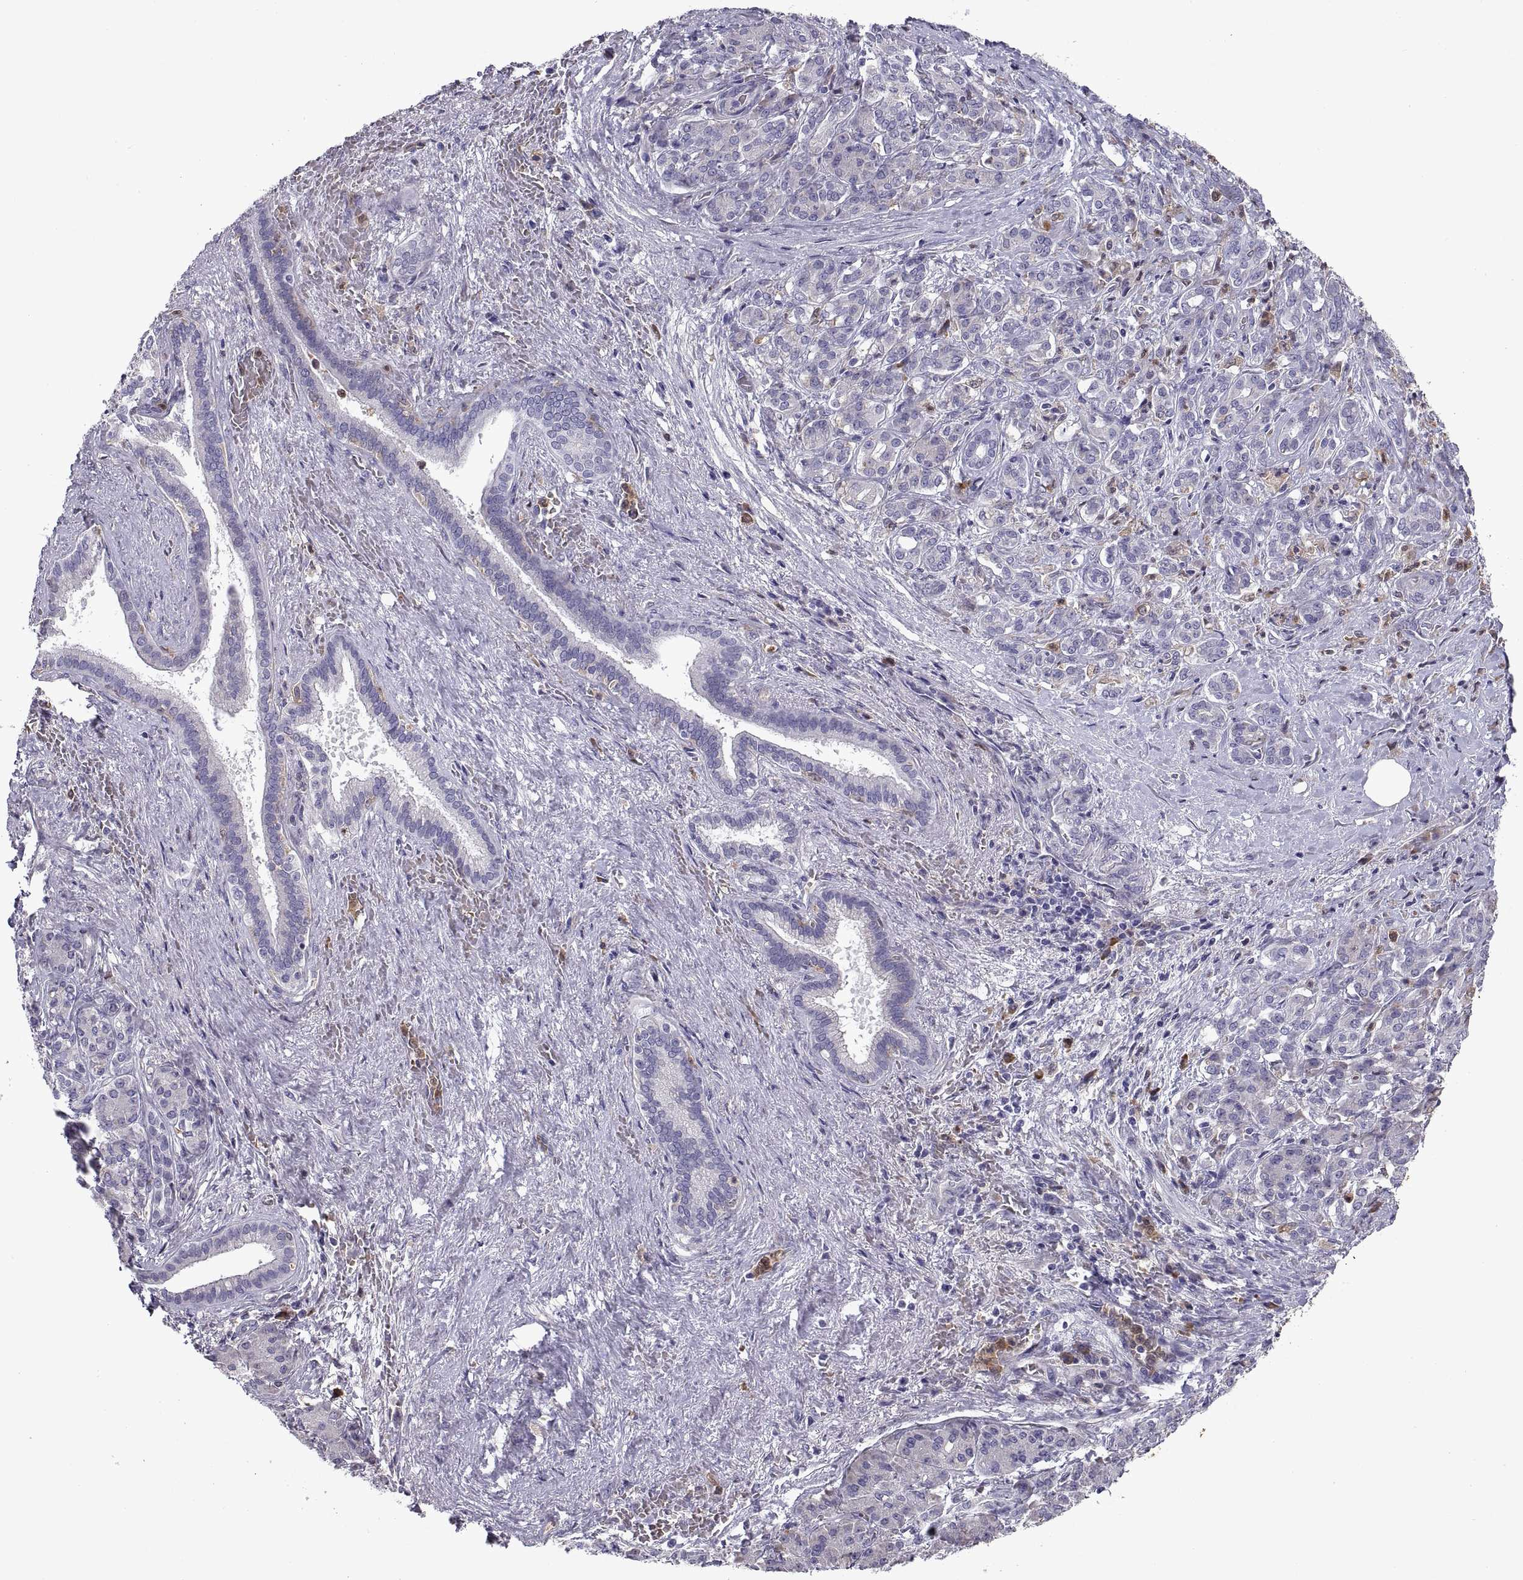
{"staining": {"intensity": "negative", "quantity": "none", "location": "none"}, "tissue": "pancreatic cancer", "cell_type": "Tumor cells", "image_type": "cancer", "snomed": [{"axis": "morphology", "description": "Normal tissue, NOS"}, {"axis": "morphology", "description": "Inflammation, NOS"}, {"axis": "morphology", "description": "Adenocarcinoma, NOS"}, {"axis": "topography", "description": "Pancreas"}], "caption": "IHC histopathology image of neoplastic tissue: pancreatic cancer stained with DAB (3,3'-diaminobenzidine) reveals no significant protein positivity in tumor cells.", "gene": "DOK3", "patient": {"sex": "male", "age": 57}}